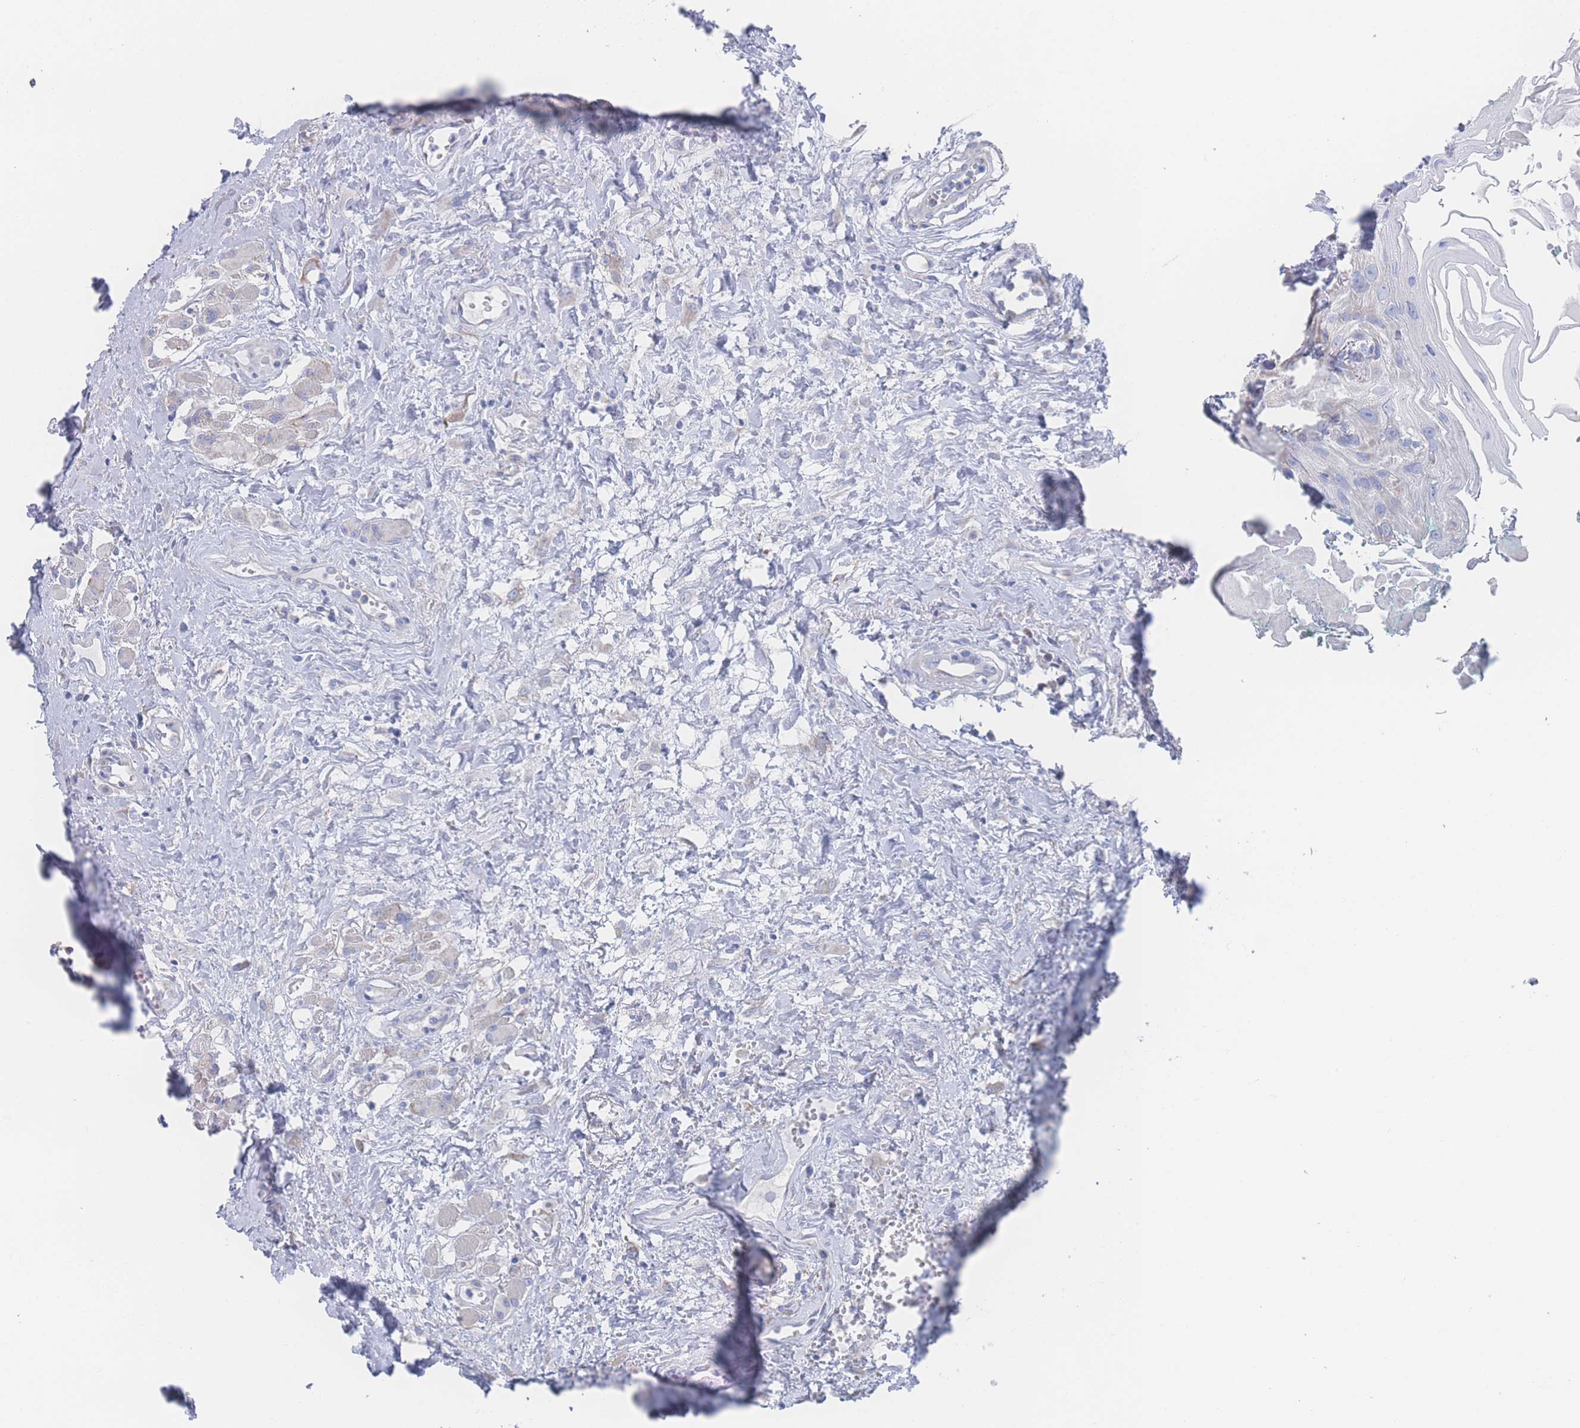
{"staining": {"intensity": "negative", "quantity": "none", "location": "none"}, "tissue": "head and neck cancer", "cell_type": "Tumor cells", "image_type": "cancer", "snomed": [{"axis": "morphology", "description": "Squamous cell carcinoma, NOS"}, {"axis": "topography", "description": "Head-Neck"}], "caption": "A micrograph of human head and neck cancer (squamous cell carcinoma) is negative for staining in tumor cells. Brightfield microscopy of IHC stained with DAB (brown) and hematoxylin (blue), captured at high magnification.", "gene": "SNPH", "patient": {"sex": "female", "age": 70}}